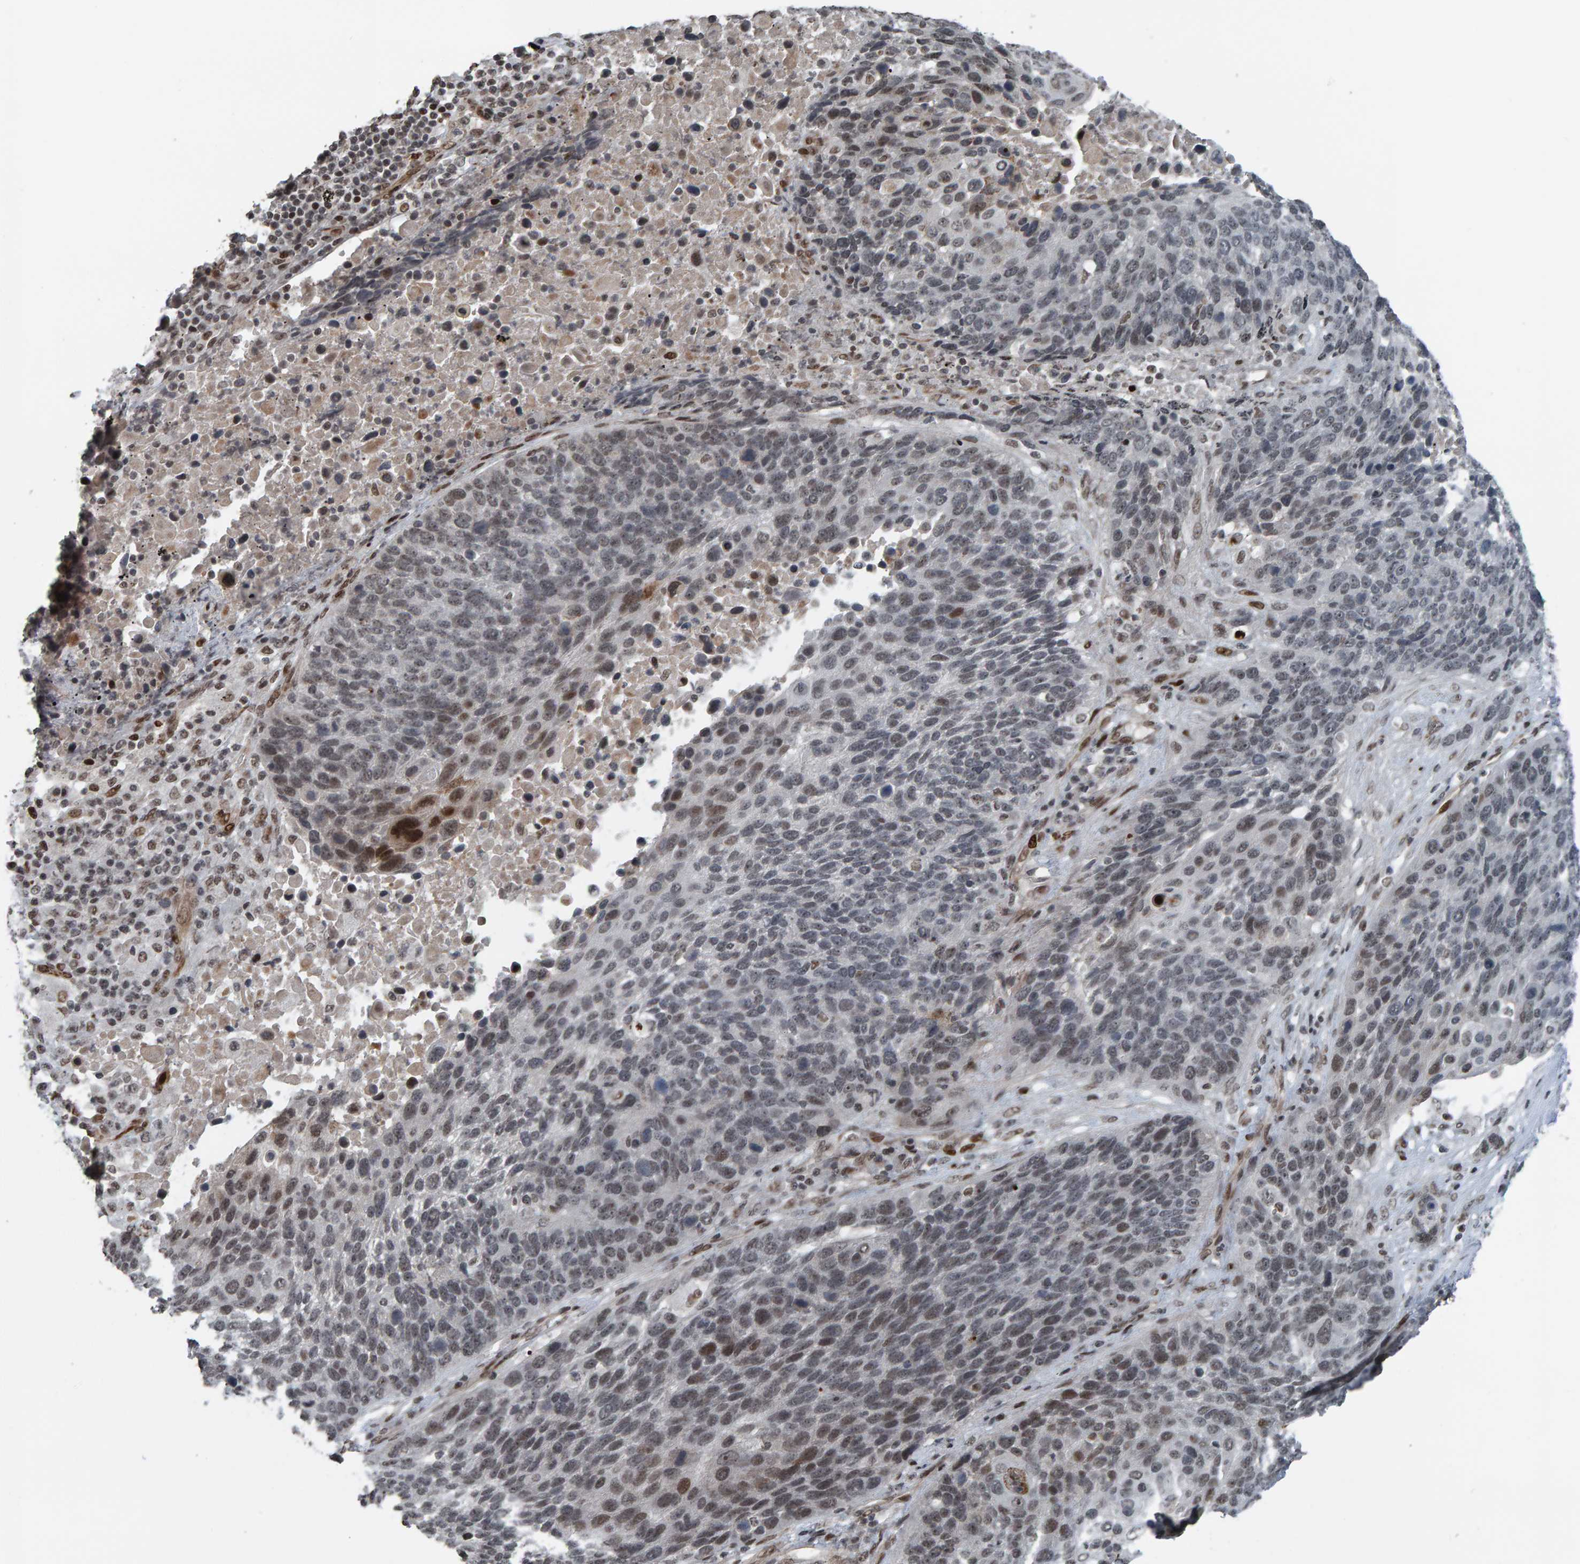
{"staining": {"intensity": "moderate", "quantity": "<25%", "location": "nuclear"}, "tissue": "lung cancer", "cell_type": "Tumor cells", "image_type": "cancer", "snomed": [{"axis": "morphology", "description": "Squamous cell carcinoma, NOS"}, {"axis": "topography", "description": "Lung"}], "caption": "Immunohistochemistry histopathology image of neoplastic tissue: human lung squamous cell carcinoma stained using immunohistochemistry demonstrates low levels of moderate protein expression localized specifically in the nuclear of tumor cells, appearing as a nuclear brown color.", "gene": "ZNF366", "patient": {"sex": "male", "age": 66}}